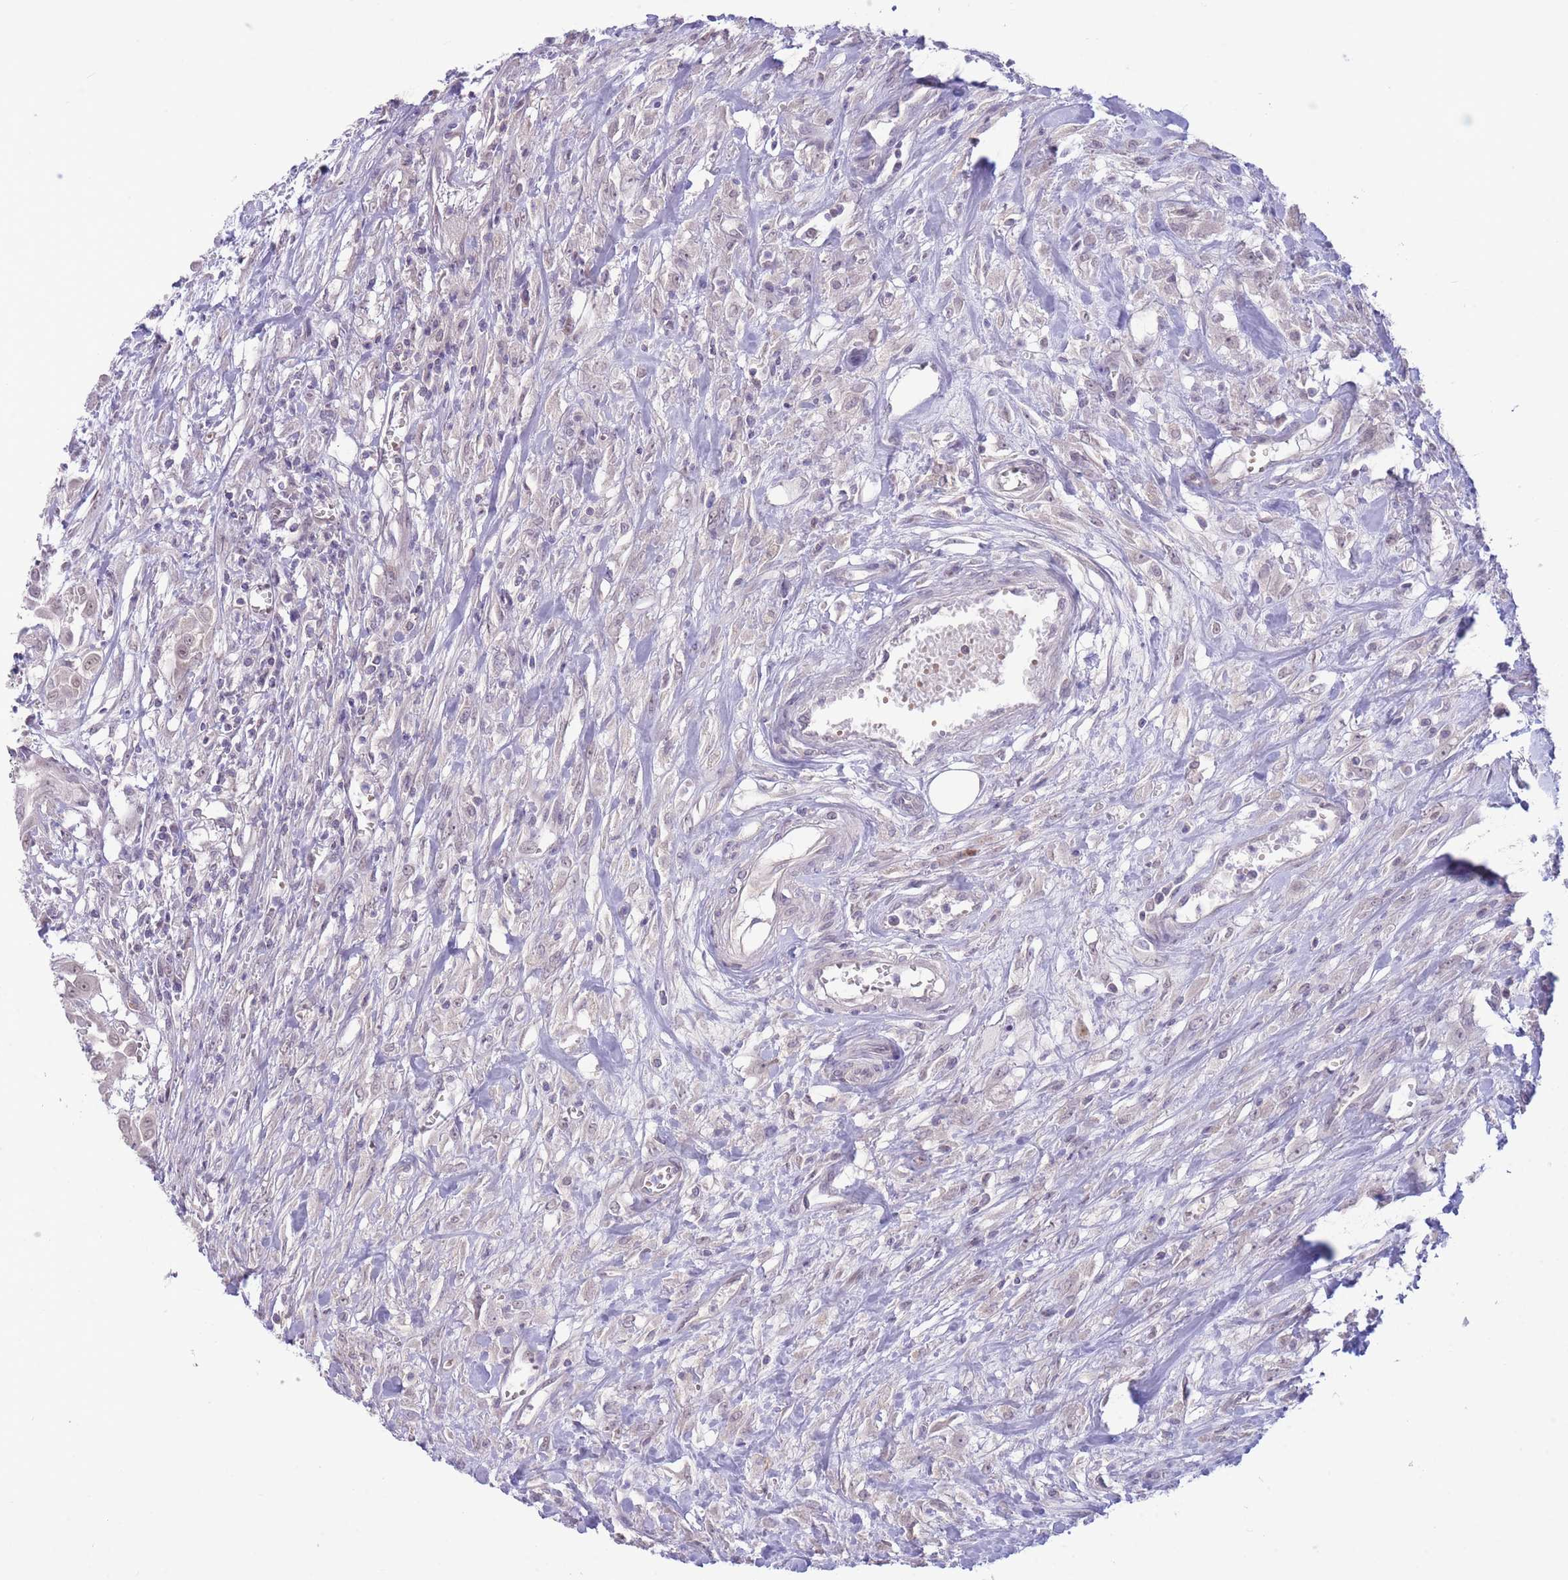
{"staining": {"intensity": "negative", "quantity": "none", "location": "none"}, "tissue": "urothelial cancer", "cell_type": "Tumor cells", "image_type": "cancer", "snomed": [{"axis": "morphology", "description": "Urothelial carcinoma, High grade"}, {"axis": "topography", "description": "Urinary bladder"}], "caption": "A micrograph of high-grade urothelial carcinoma stained for a protein exhibits no brown staining in tumor cells.", "gene": "FBXO46", "patient": {"sex": "male", "age": 57}}